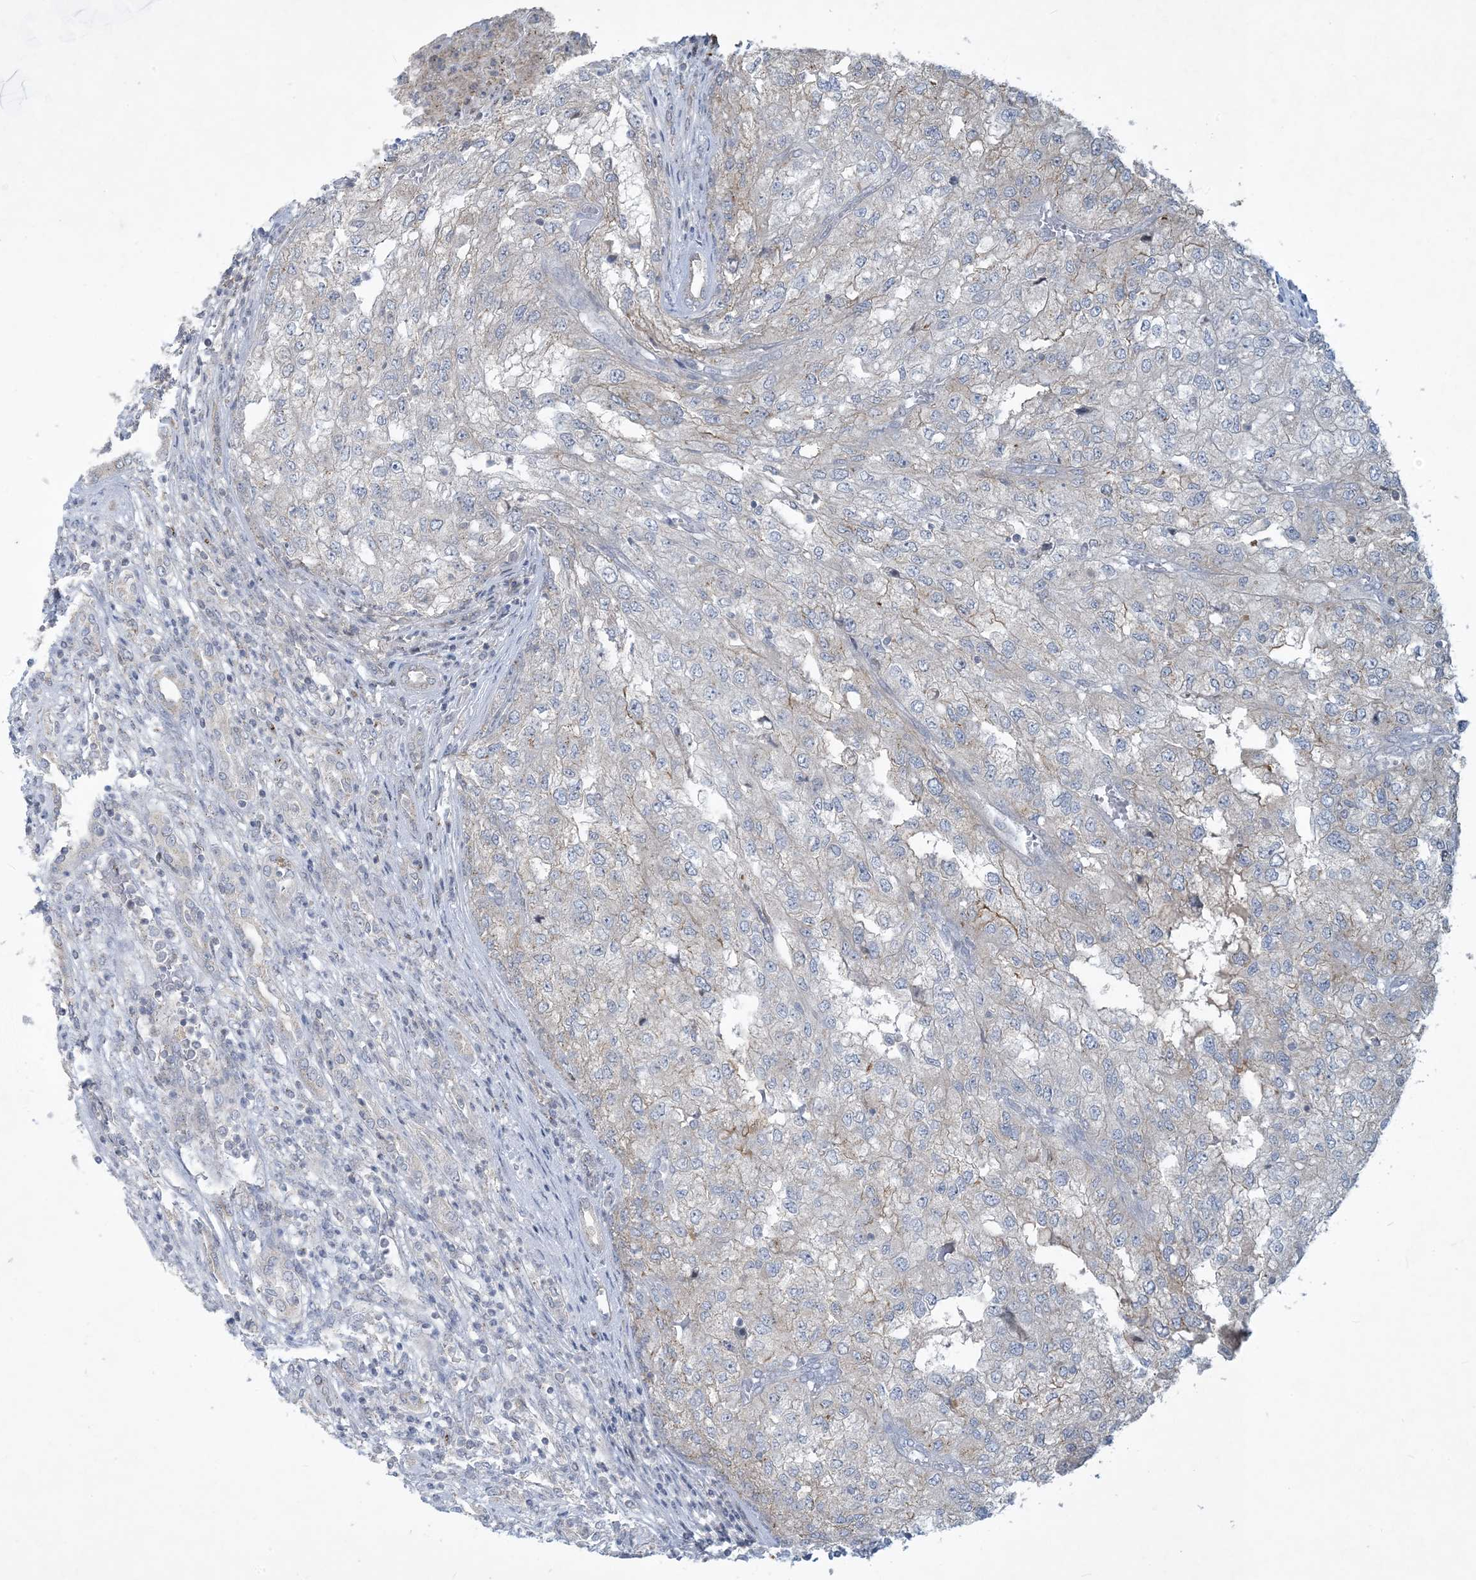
{"staining": {"intensity": "weak", "quantity": "<25%", "location": "cytoplasmic/membranous"}, "tissue": "renal cancer", "cell_type": "Tumor cells", "image_type": "cancer", "snomed": [{"axis": "morphology", "description": "Adenocarcinoma, NOS"}, {"axis": "topography", "description": "Kidney"}], "caption": "This is an immunohistochemistry (IHC) micrograph of adenocarcinoma (renal). There is no positivity in tumor cells.", "gene": "CCDC14", "patient": {"sex": "female", "age": 54}}